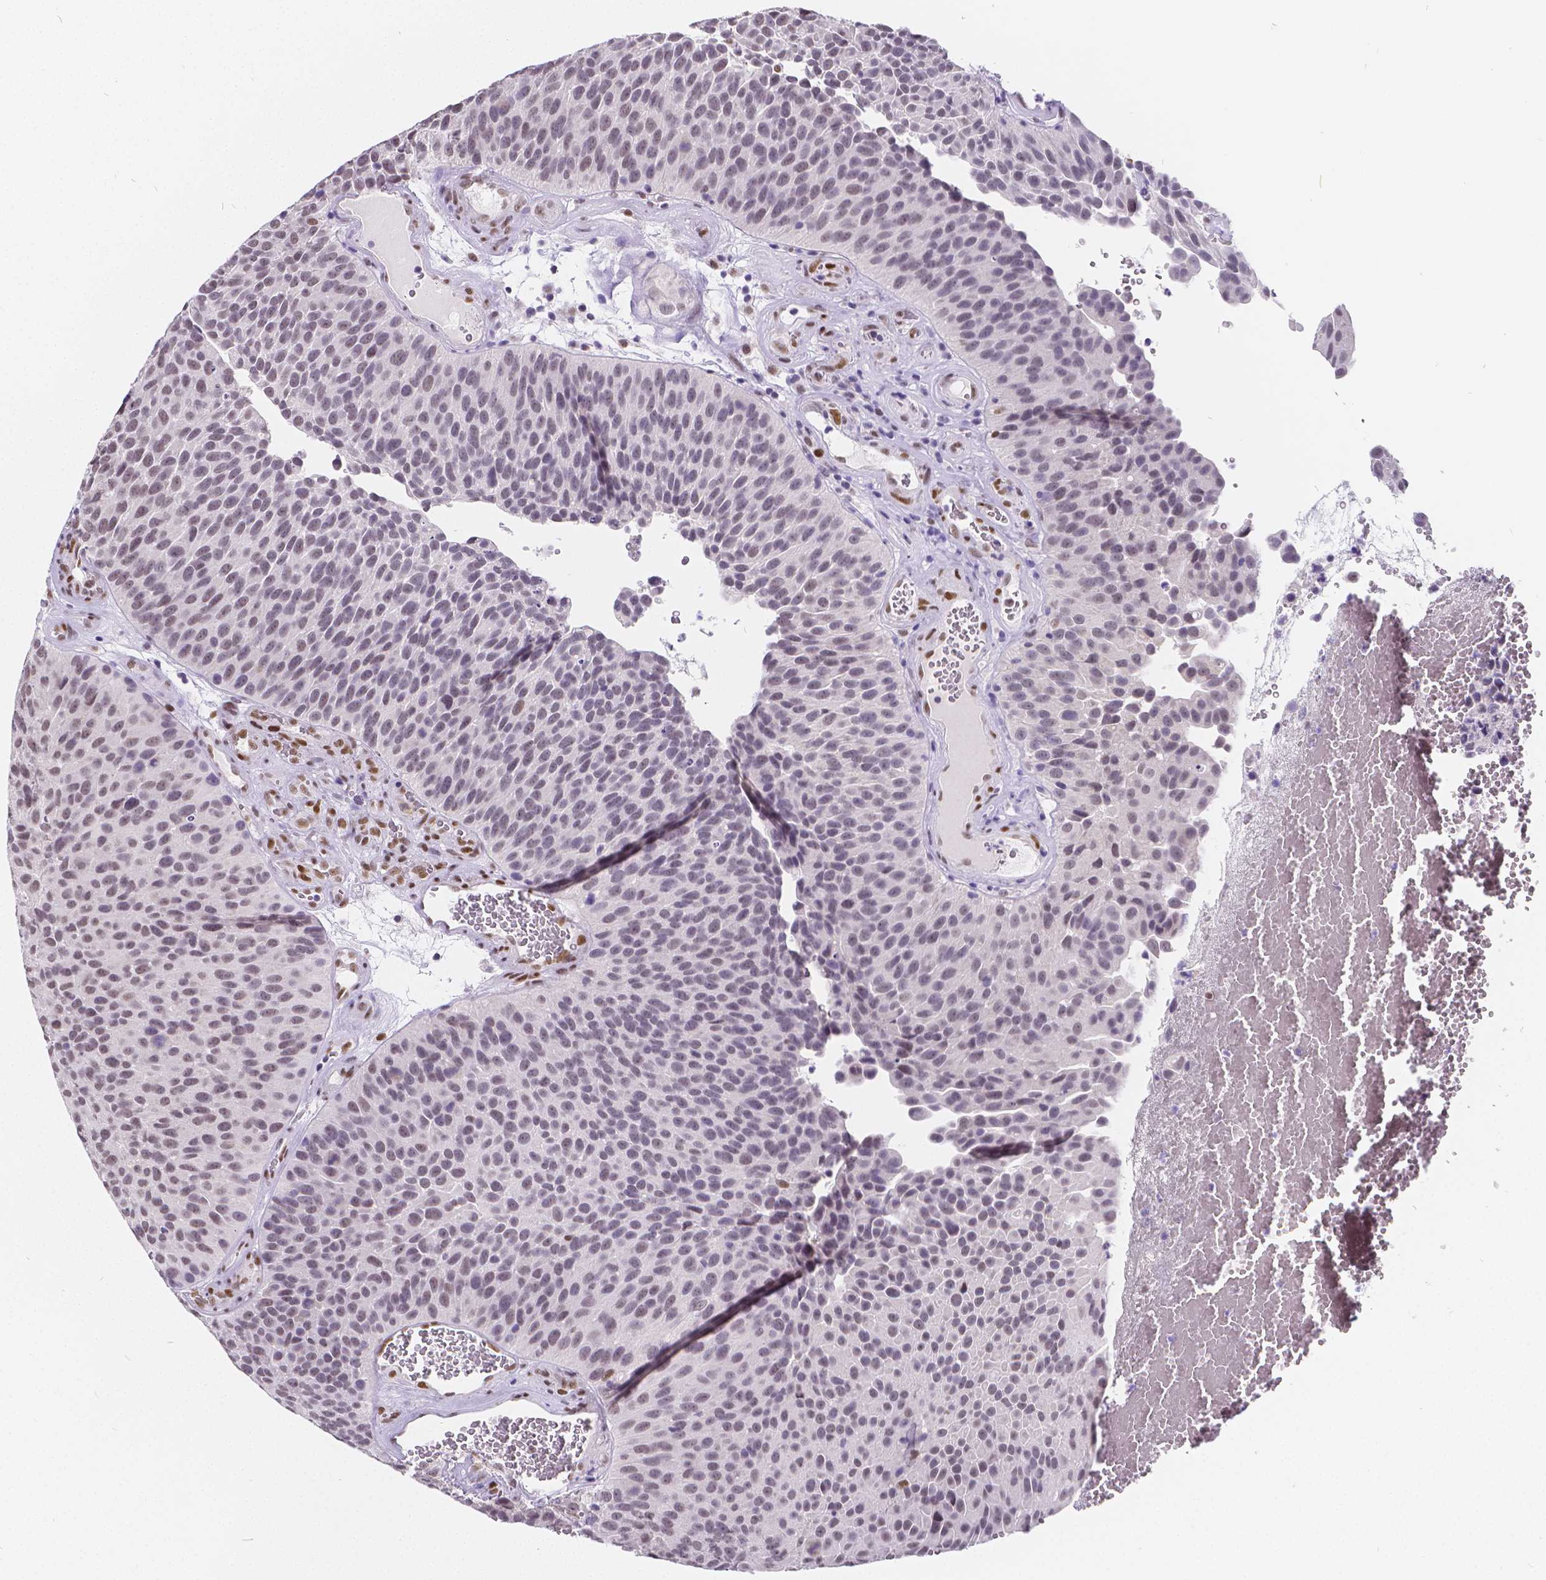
{"staining": {"intensity": "weak", "quantity": "25%-75%", "location": "nuclear"}, "tissue": "urothelial cancer", "cell_type": "Tumor cells", "image_type": "cancer", "snomed": [{"axis": "morphology", "description": "Urothelial carcinoma, Low grade"}, {"axis": "topography", "description": "Urinary bladder"}], "caption": "Protein expression analysis of urothelial cancer reveals weak nuclear positivity in about 25%-75% of tumor cells.", "gene": "MEF2C", "patient": {"sex": "male", "age": 76}}